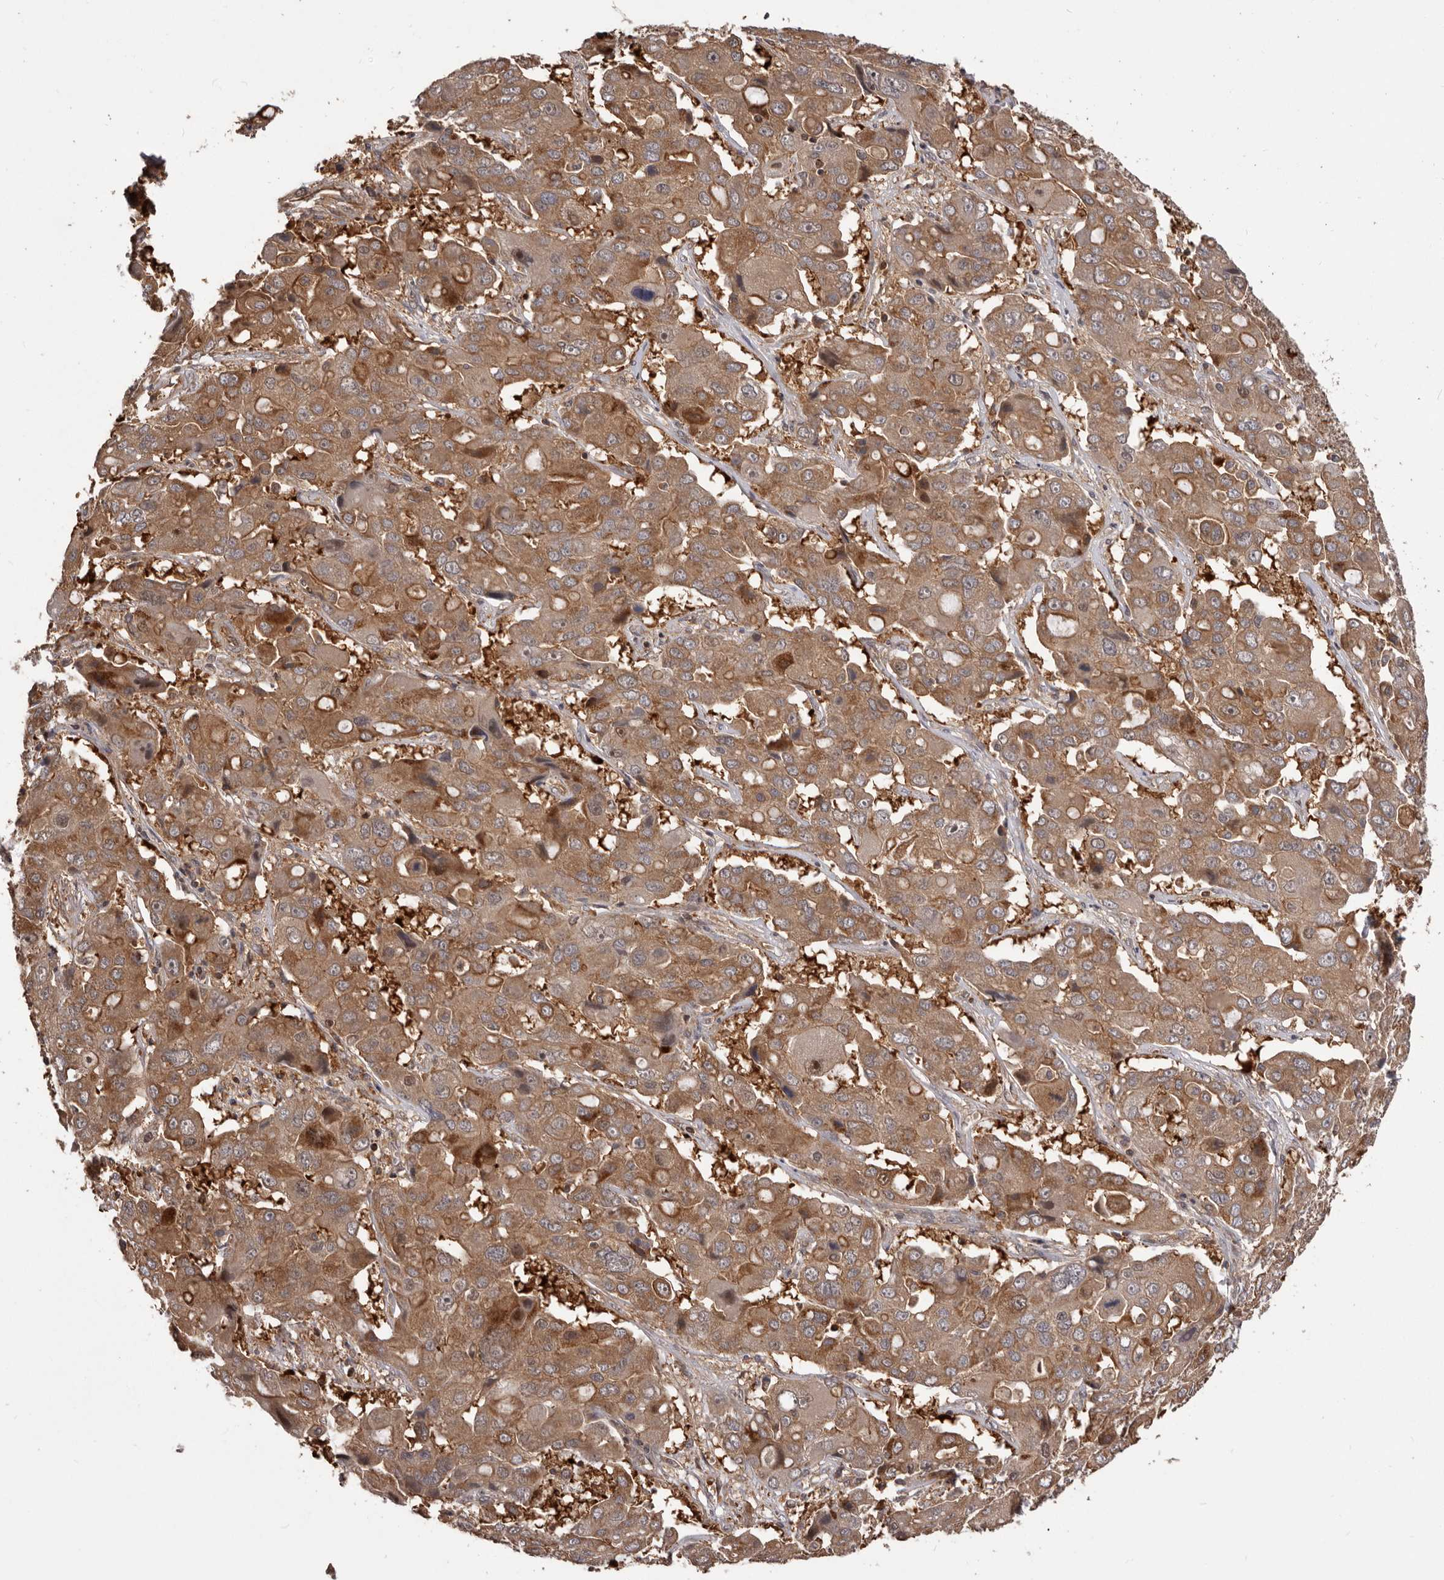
{"staining": {"intensity": "moderate", "quantity": ">75%", "location": "cytoplasmic/membranous"}, "tissue": "liver cancer", "cell_type": "Tumor cells", "image_type": "cancer", "snomed": [{"axis": "morphology", "description": "Cholangiocarcinoma"}, {"axis": "topography", "description": "Liver"}], "caption": "Tumor cells demonstrate moderate cytoplasmic/membranous positivity in about >75% of cells in liver cancer.", "gene": "HBS1L", "patient": {"sex": "male", "age": 67}}